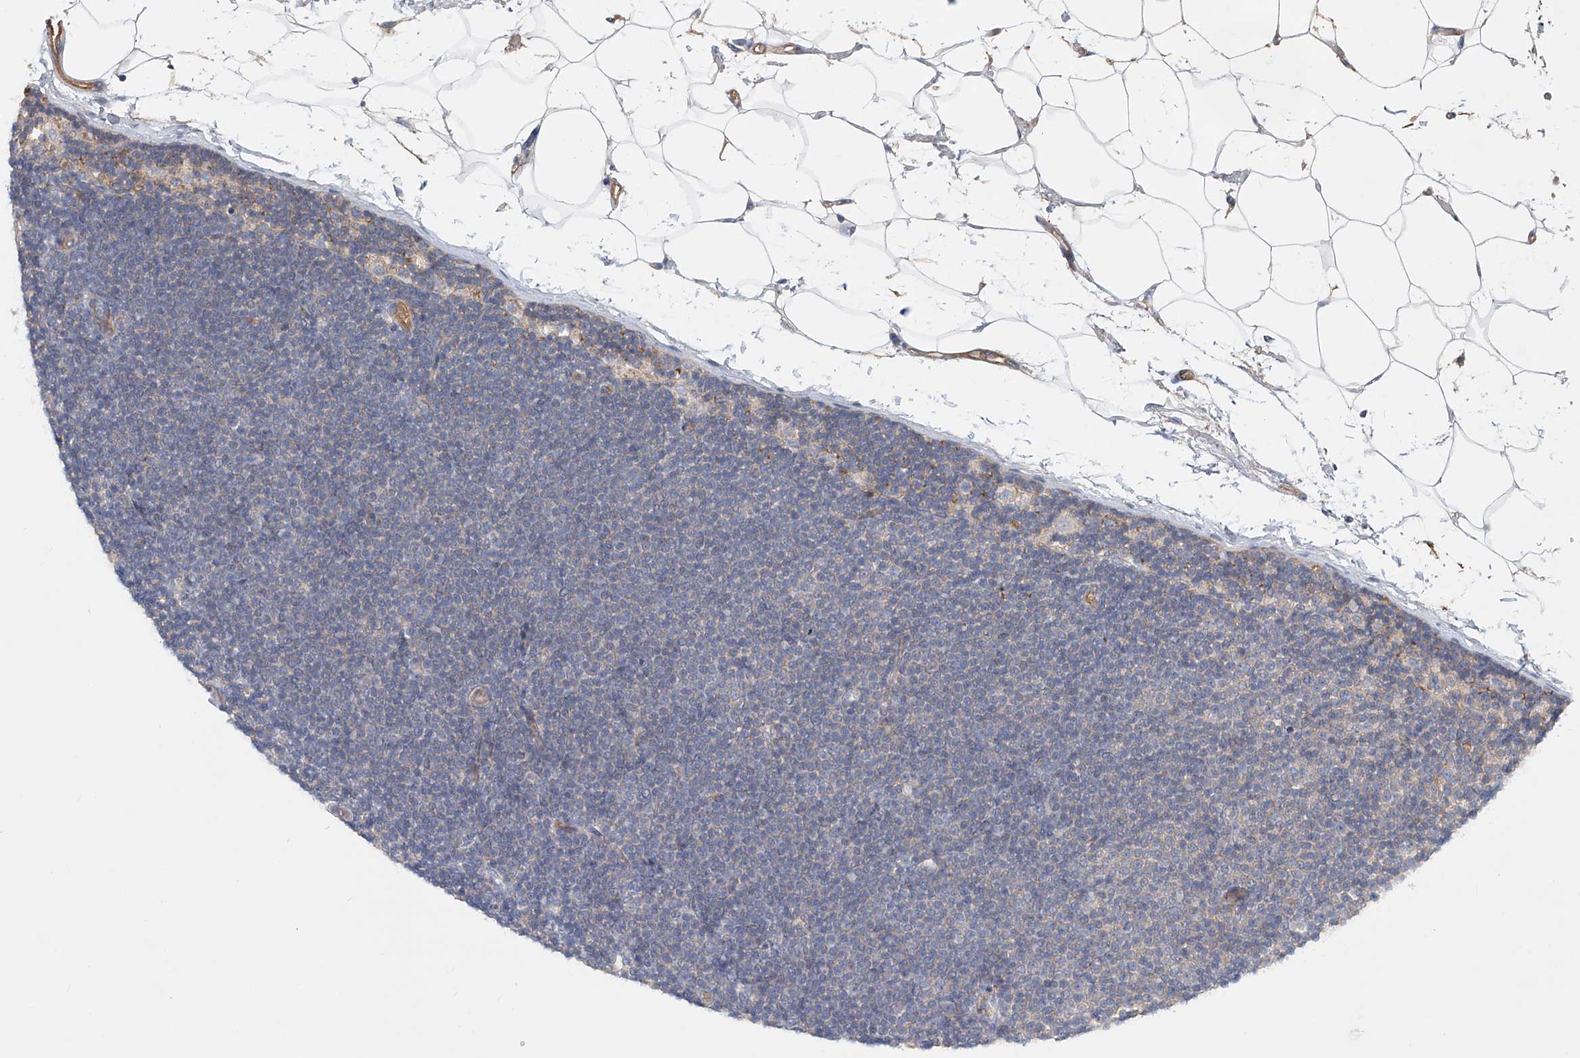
{"staining": {"intensity": "negative", "quantity": "none", "location": "none"}, "tissue": "lymphoma", "cell_type": "Tumor cells", "image_type": "cancer", "snomed": [{"axis": "morphology", "description": "Malignant lymphoma, non-Hodgkin's type, Low grade"}, {"axis": "topography", "description": "Lymph node"}], "caption": "Malignant lymphoma, non-Hodgkin's type (low-grade) was stained to show a protein in brown. There is no significant staining in tumor cells.", "gene": "FRYL", "patient": {"sex": "female", "age": 53}}